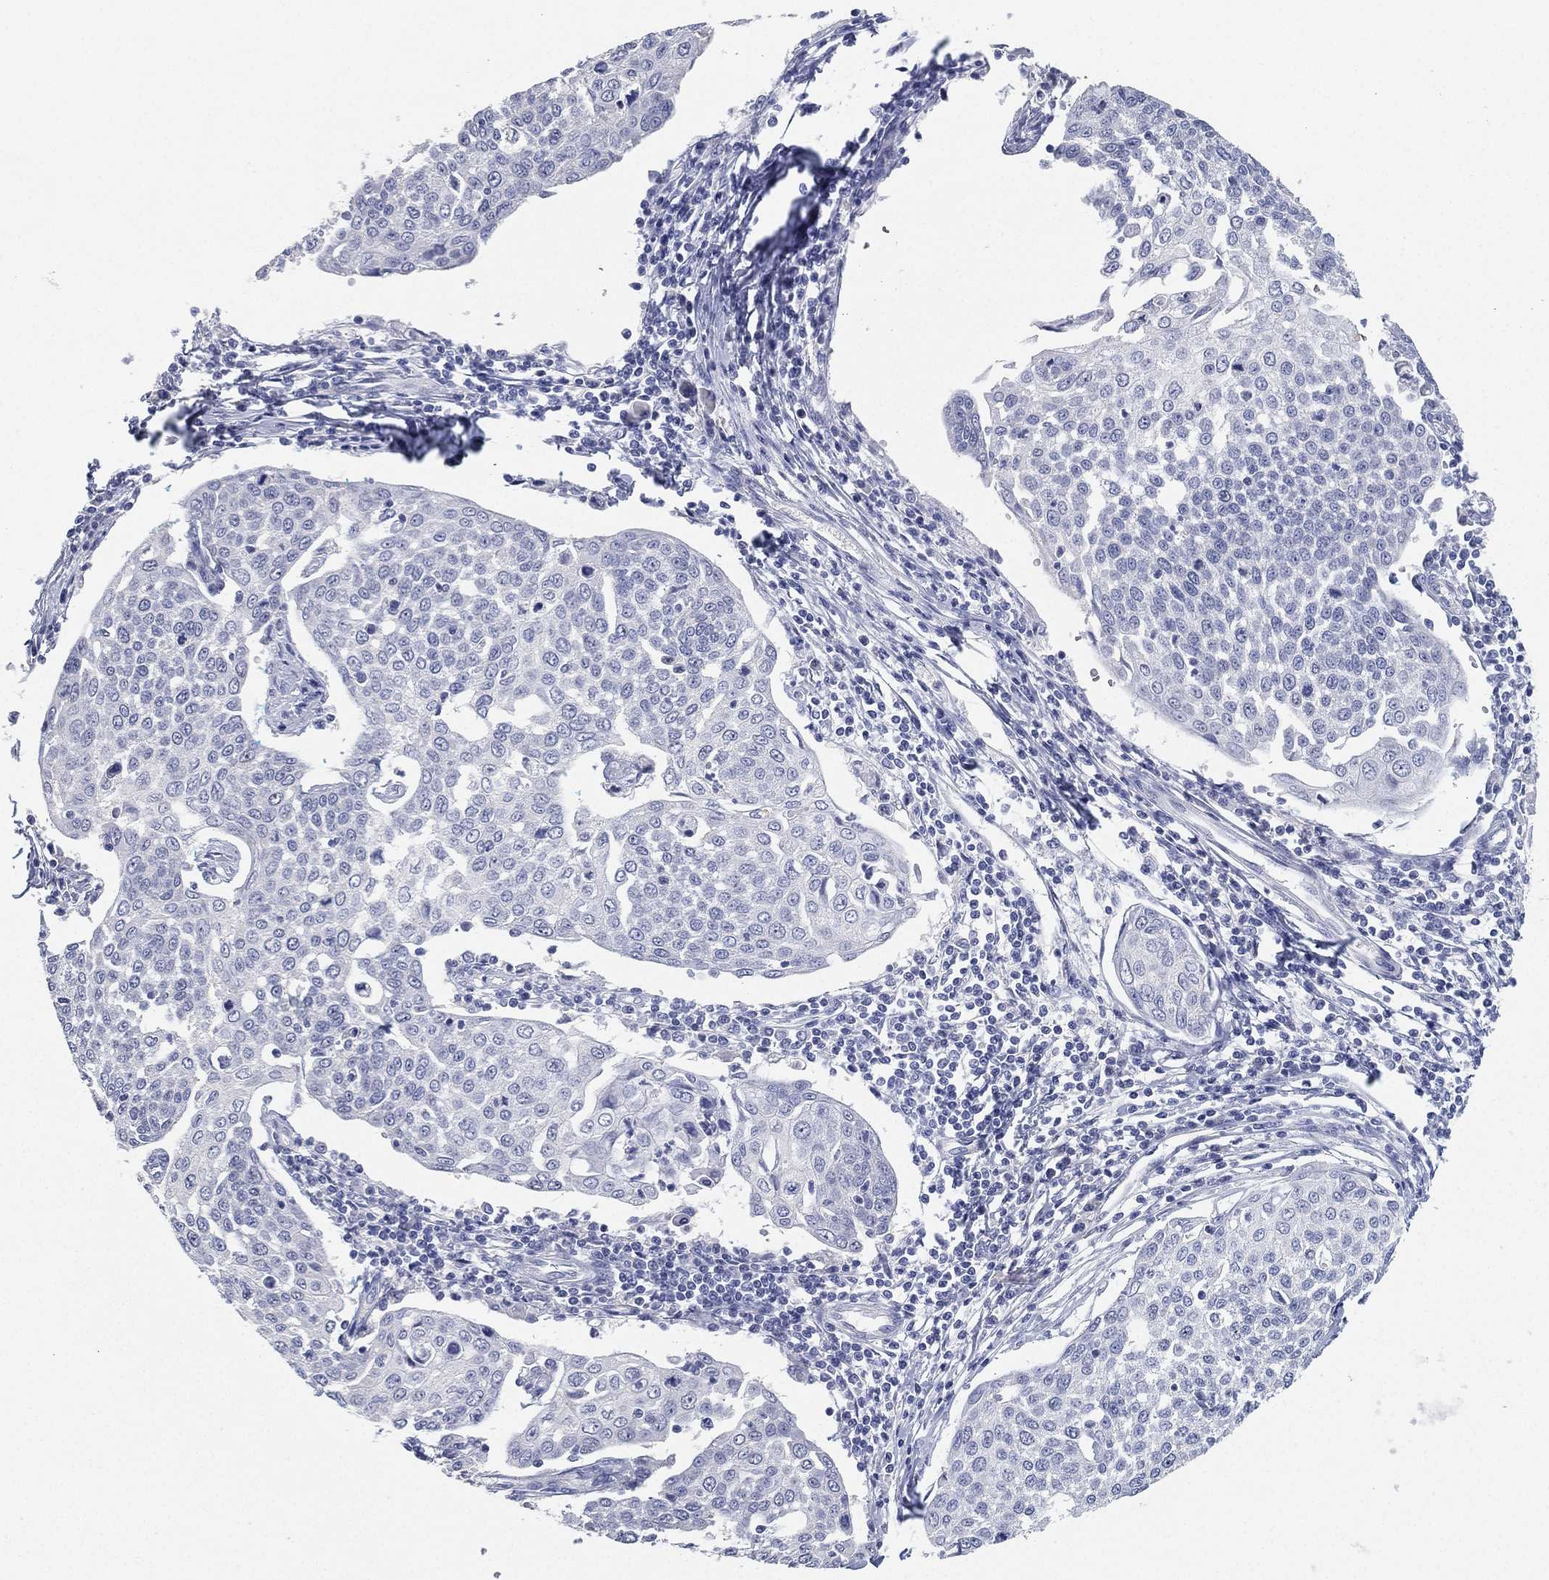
{"staining": {"intensity": "negative", "quantity": "none", "location": "none"}, "tissue": "cervical cancer", "cell_type": "Tumor cells", "image_type": "cancer", "snomed": [{"axis": "morphology", "description": "Squamous cell carcinoma, NOS"}, {"axis": "topography", "description": "Cervix"}], "caption": "An immunohistochemistry photomicrograph of squamous cell carcinoma (cervical) is shown. There is no staining in tumor cells of squamous cell carcinoma (cervical).", "gene": "FAM187B", "patient": {"sex": "female", "age": 34}}